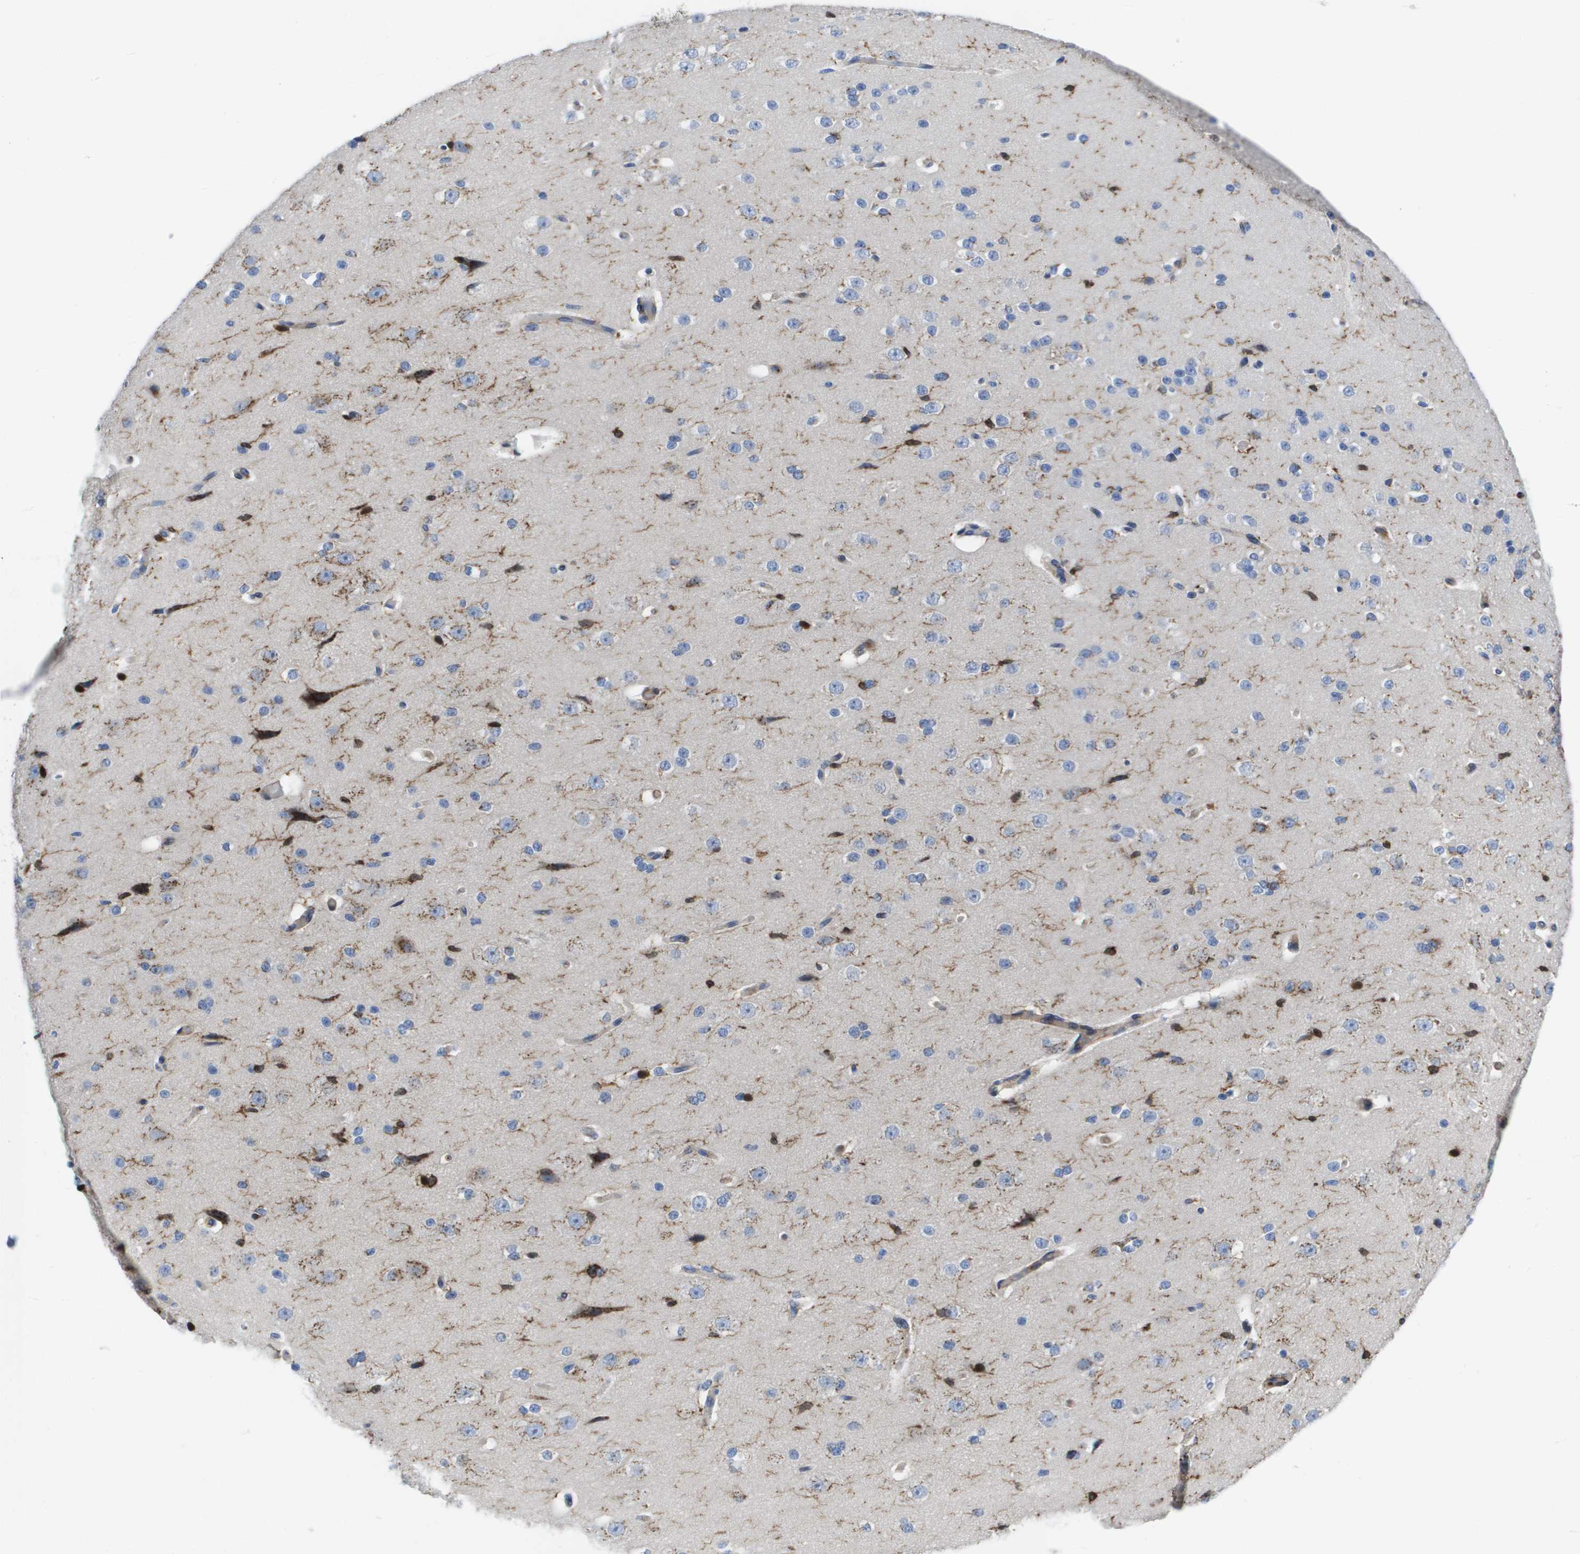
{"staining": {"intensity": "weak", "quantity": "25%-75%", "location": "cytoplasmic/membranous"}, "tissue": "cerebral cortex", "cell_type": "Endothelial cells", "image_type": "normal", "snomed": [{"axis": "morphology", "description": "Normal tissue, NOS"}, {"axis": "morphology", "description": "Developmental malformation"}, {"axis": "topography", "description": "Cerebral cortex"}], "caption": "Immunohistochemical staining of normal cerebral cortex exhibits weak cytoplasmic/membranous protein expression in approximately 25%-75% of endothelial cells.", "gene": "SLC37A2", "patient": {"sex": "female", "age": 30}}